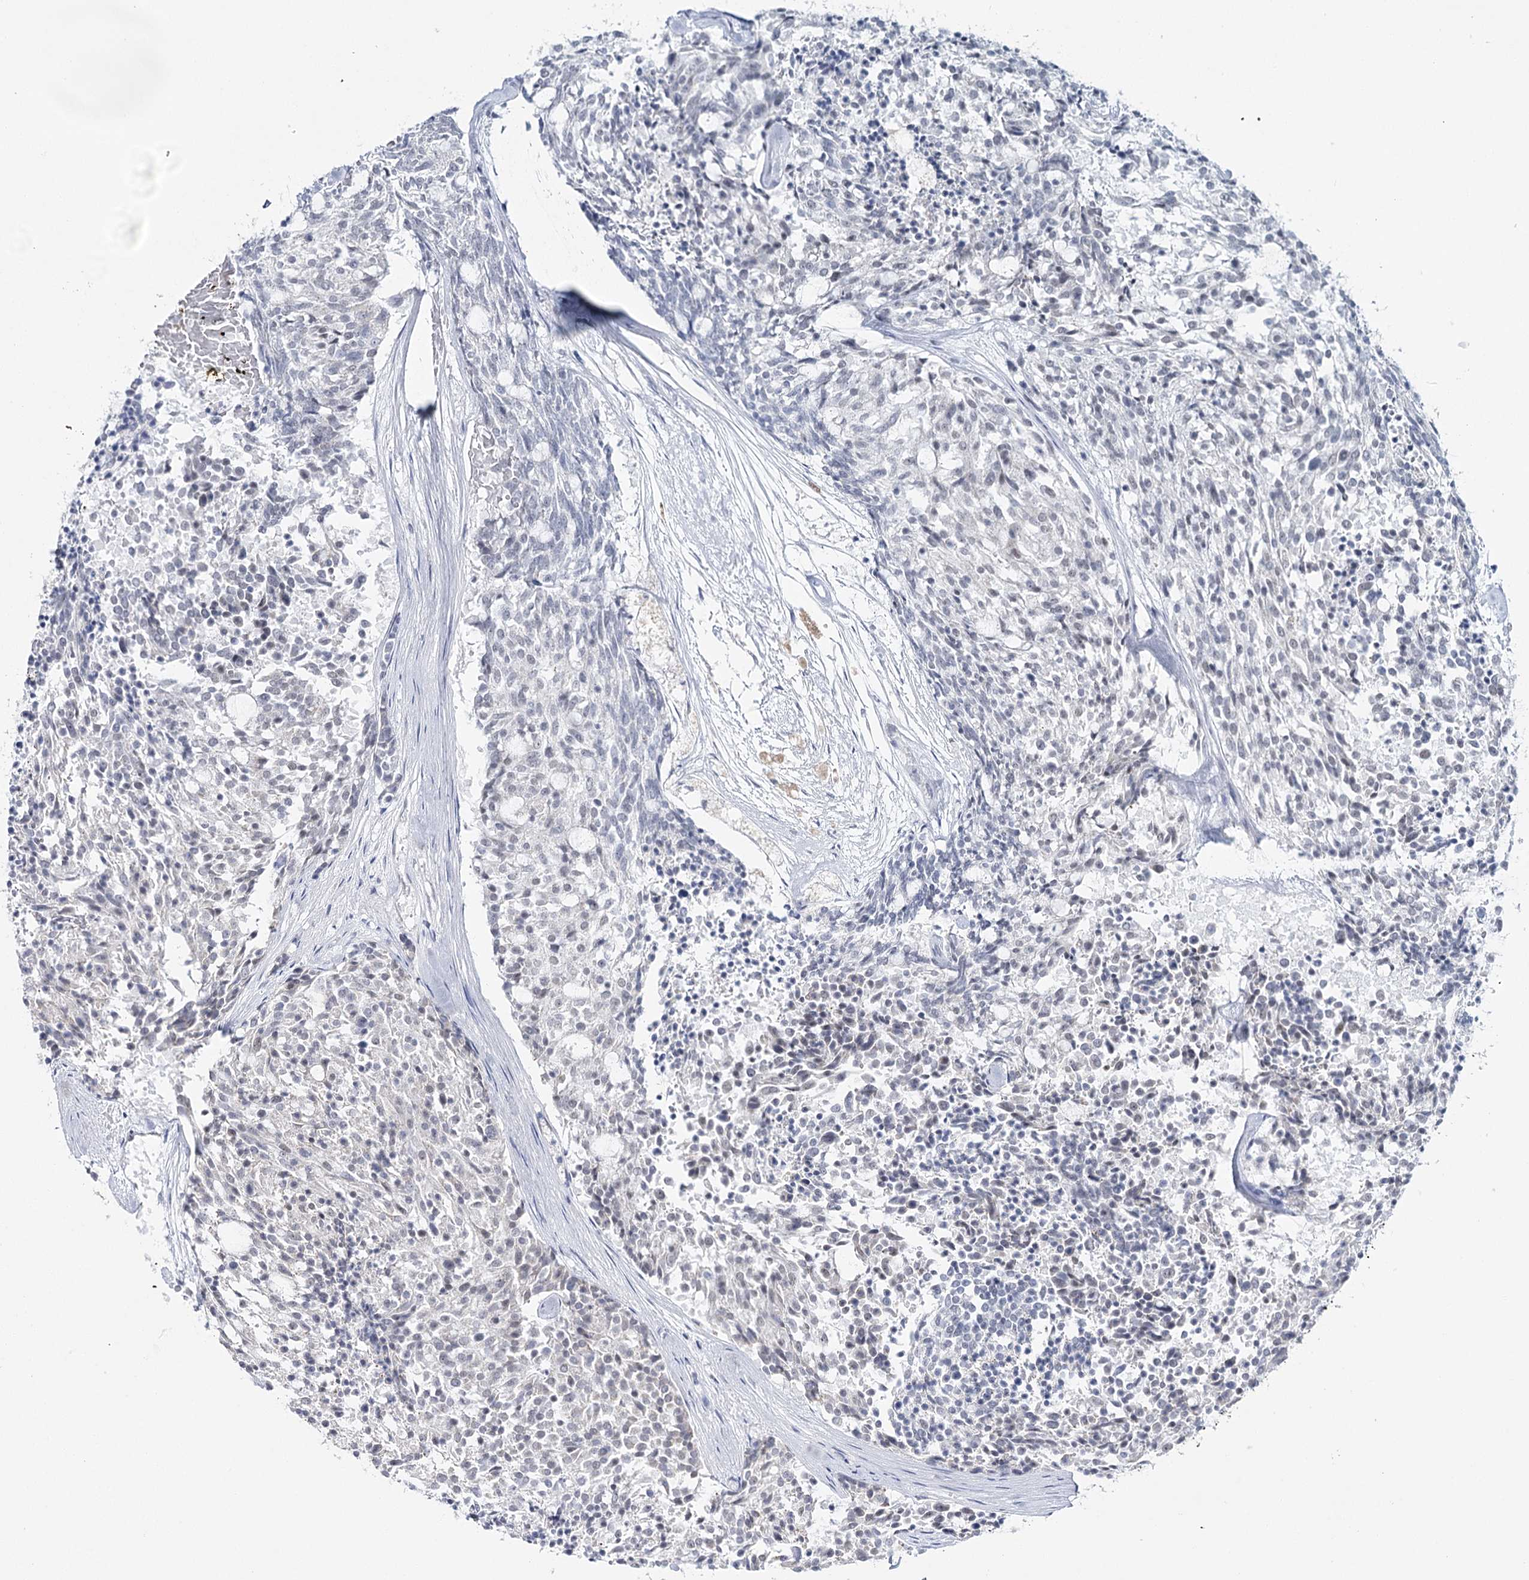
{"staining": {"intensity": "negative", "quantity": "none", "location": "none"}, "tissue": "carcinoid", "cell_type": "Tumor cells", "image_type": "cancer", "snomed": [{"axis": "morphology", "description": "Carcinoid, malignant, NOS"}, {"axis": "topography", "description": "Pancreas"}], "caption": "Immunohistochemistry (IHC) image of human malignant carcinoid stained for a protein (brown), which reveals no expression in tumor cells.", "gene": "ZC3H8", "patient": {"sex": "female", "age": 54}}